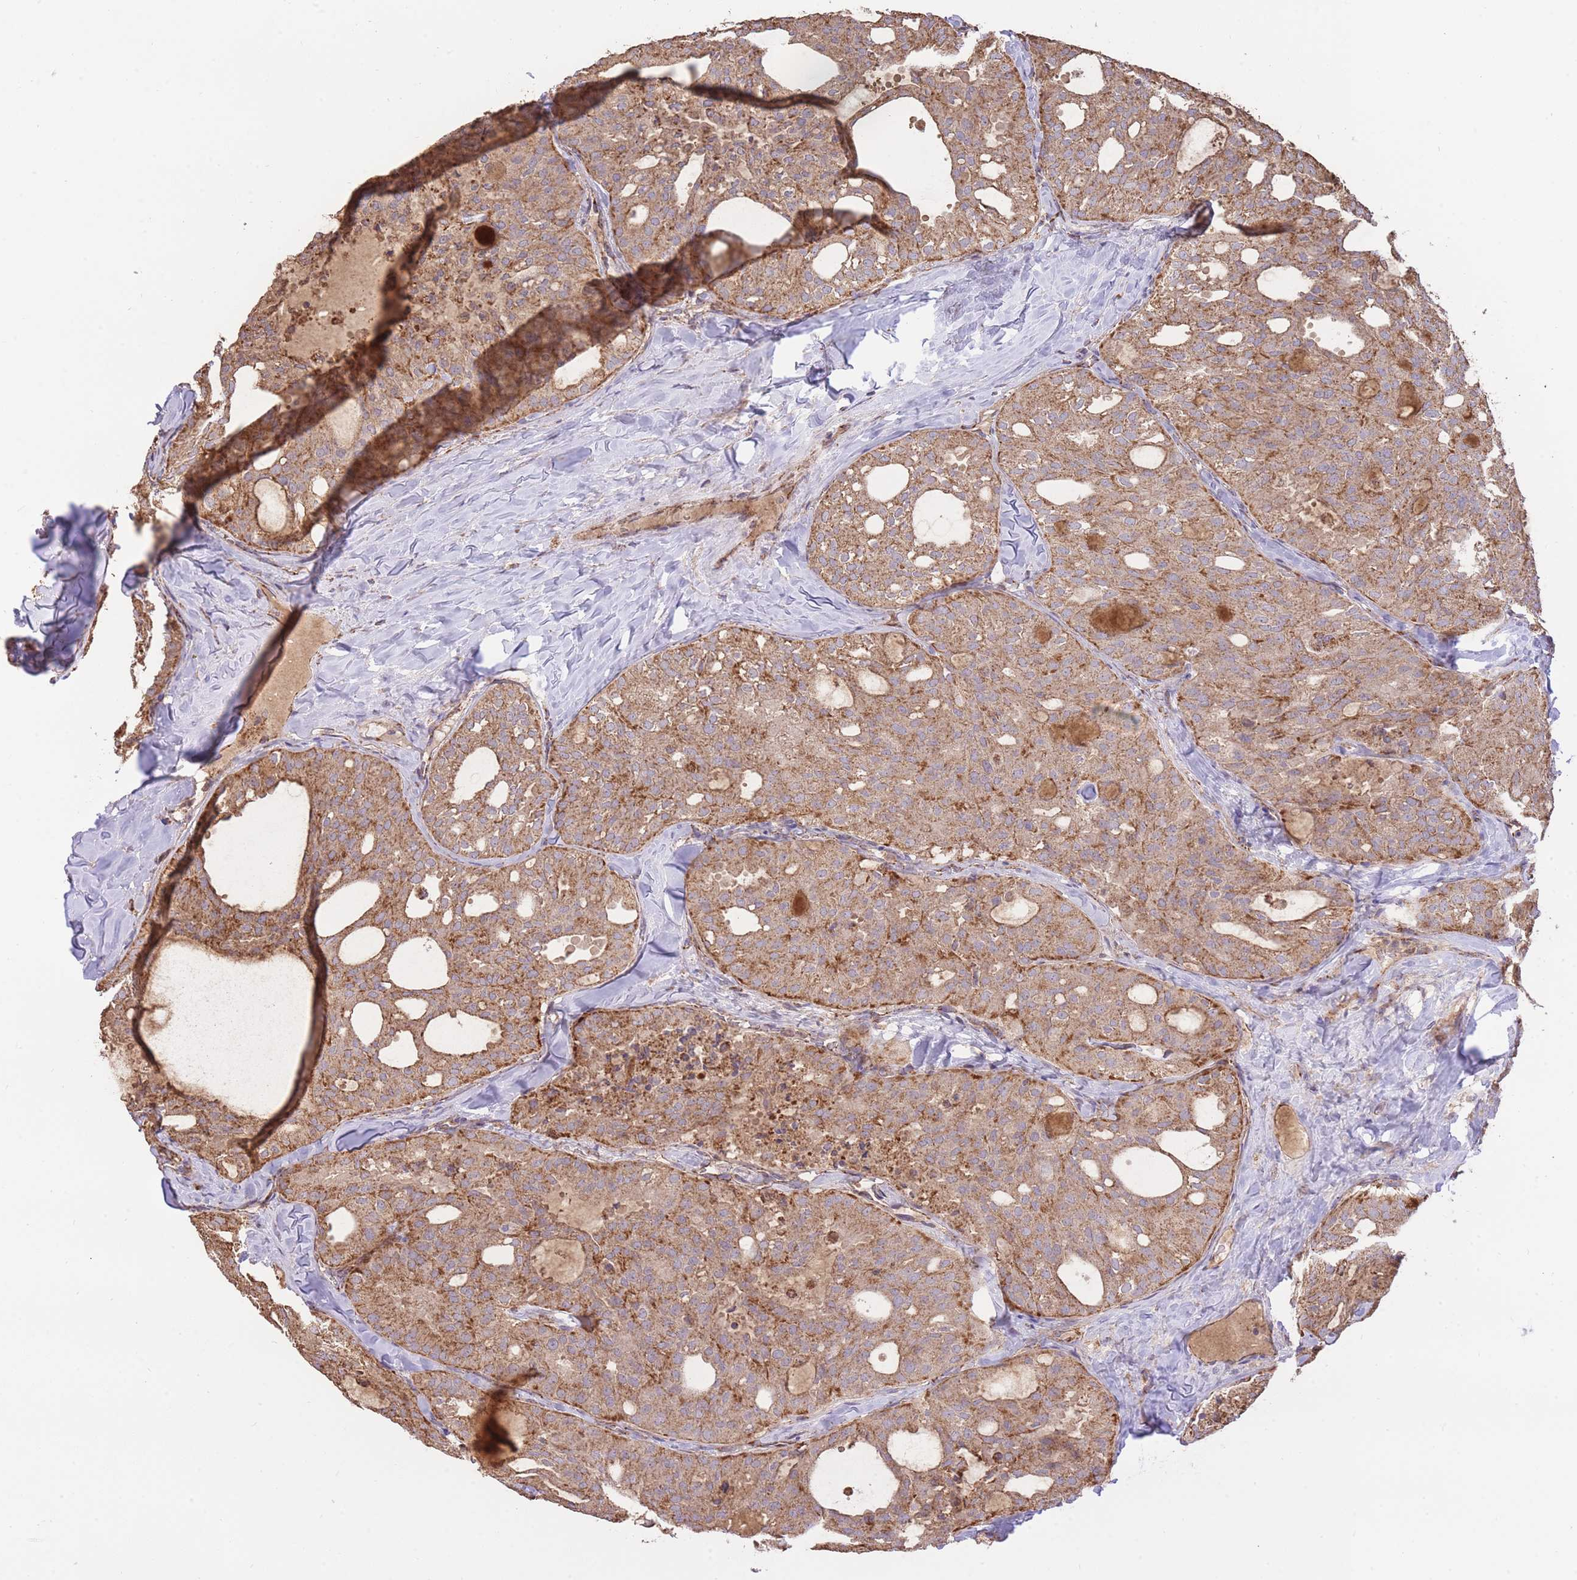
{"staining": {"intensity": "moderate", "quantity": ">75%", "location": "cytoplasmic/membranous"}, "tissue": "thyroid cancer", "cell_type": "Tumor cells", "image_type": "cancer", "snomed": [{"axis": "morphology", "description": "Follicular adenoma carcinoma, NOS"}, {"axis": "topography", "description": "Thyroid gland"}], "caption": "Thyroid cancer stained with immunohistochemistry displays moderate cytoplasmic/membranous positivity in about >75% of tumor cells.", "gene": "PREP", "patient": {"sex": "male", "age": 75}}